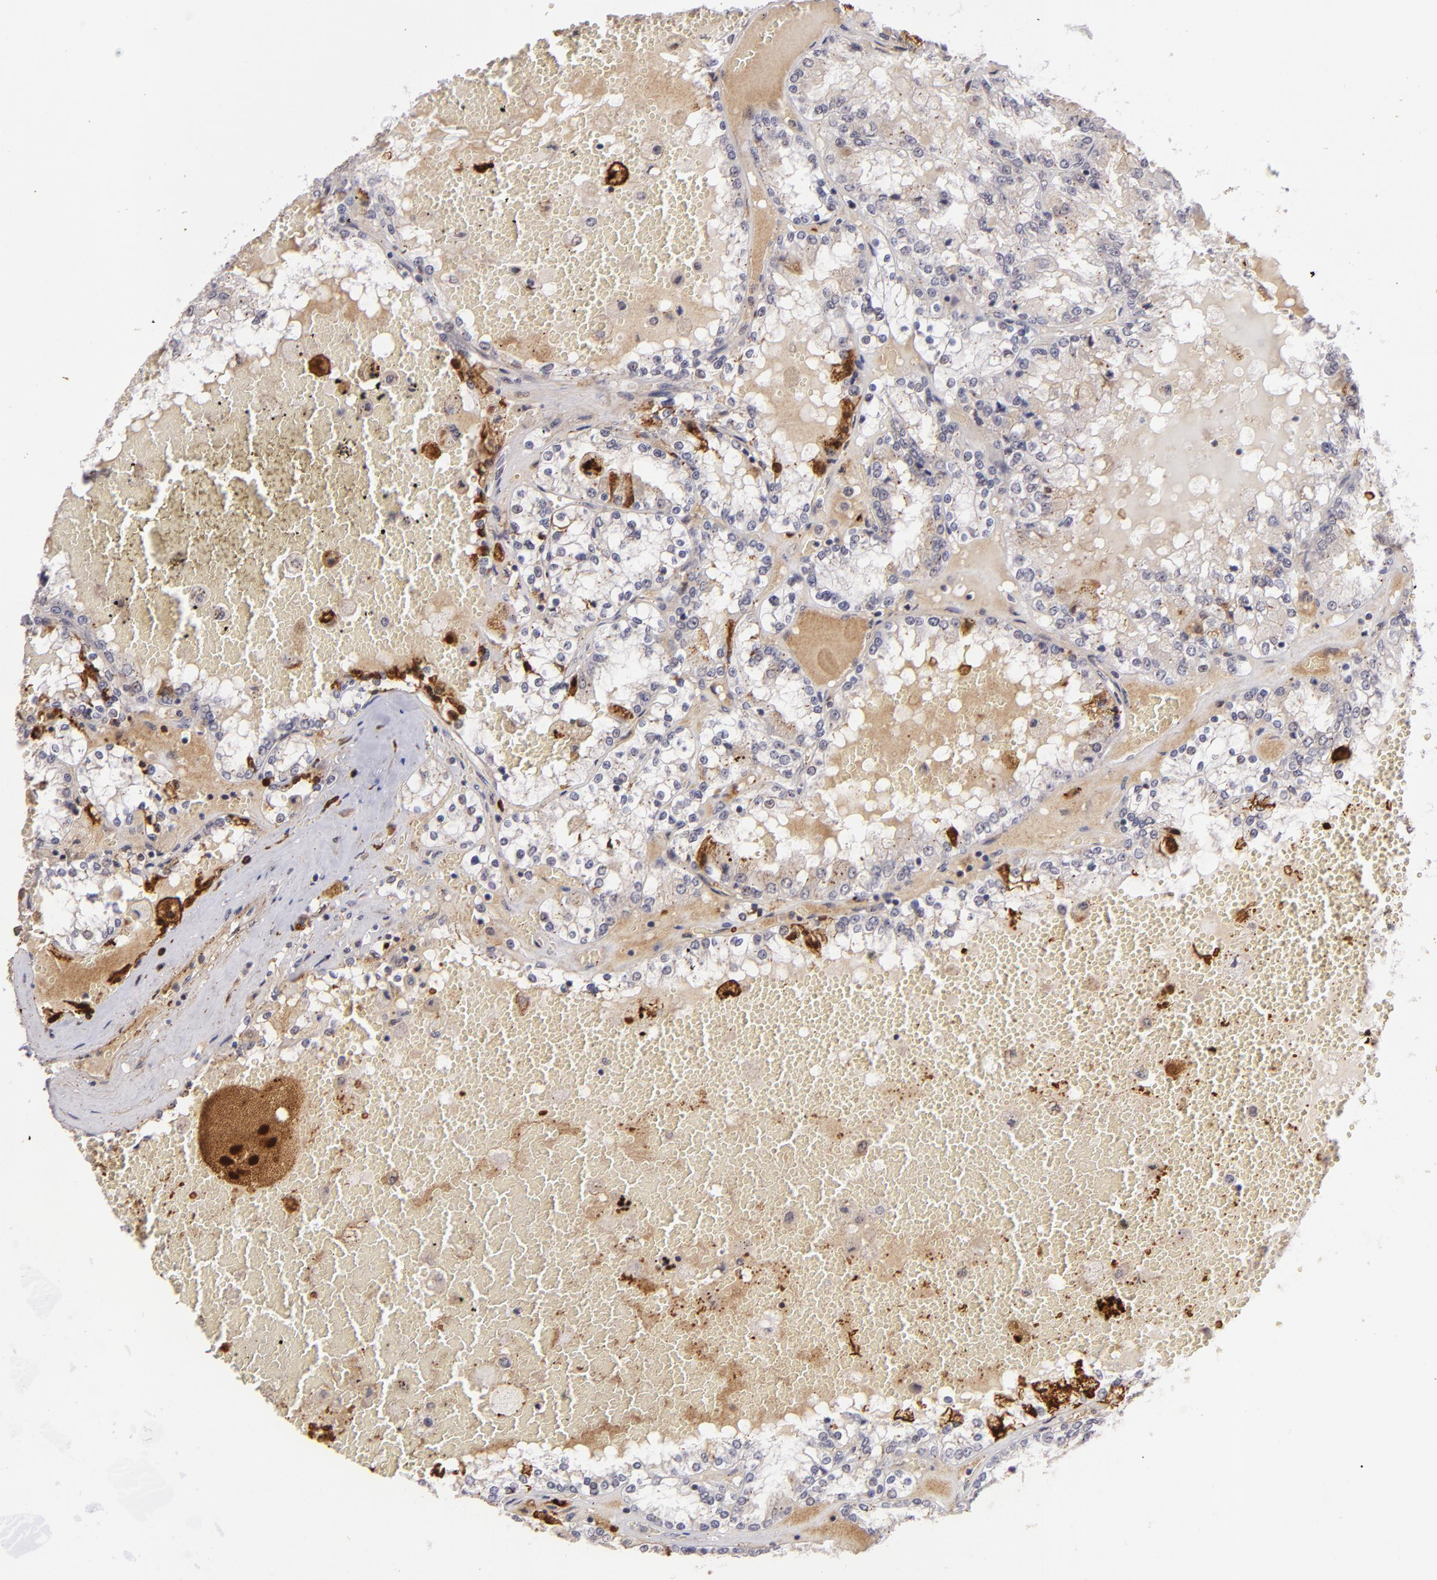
{"staining": {"intensity": "weak", "quantity": "<25%", "location": "cytoplasmic/membranous"}, "tissue": "renal cancer", "cell_type": "Tumor cells", "image_type": "cancer", "snomed": [{"axis": "morphology", "description": "Adenocarcinoma, NOS"}, {"axis": "topography", "description": "Kidney"}], "caption": "Tumor cells show no significant protein staining in adenocarcinoma (renal).", "gene": "RXRG", "patient": {"sex": "female", "age": 56}}